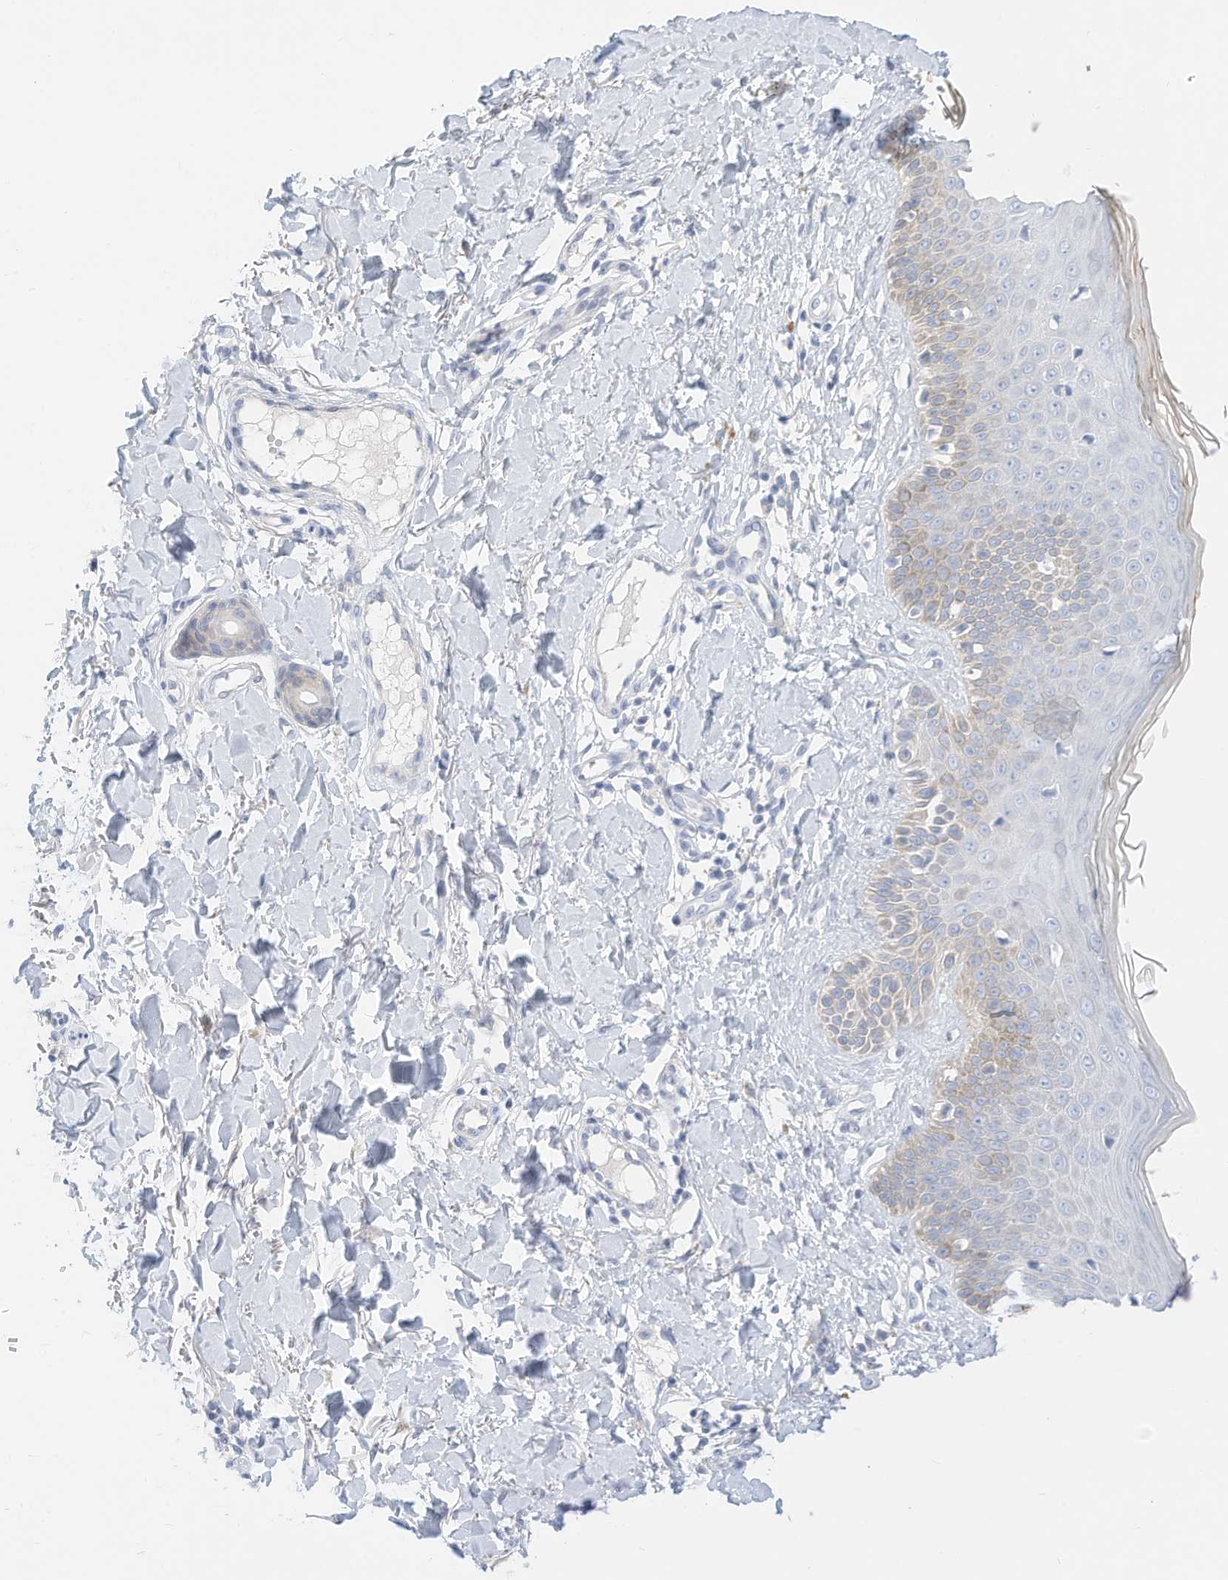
{"staining": {"intensity": "negative", "quantity": "none", "location": "none"}, "tissue": "skin", "cell_type": "Fibroblasts", "image_type": "normal", "snomed": [{"axis": "morphology", "description": "Normal tissue, NOS"}, {"axis": "topography", "description": "Skin"}], "caption": "DAB (3,3'-diaminobenzidine) immunohistochemical staining of normal human skin shows no significant staining in fibroblasts. (Stains: DAB immunohistochemistry with hematoxylin counter stain, Microscopy: brightfield microscopy at high magnification).", "gene": "SPOCD1", "patient": {"sex": "male", "age": 52}}